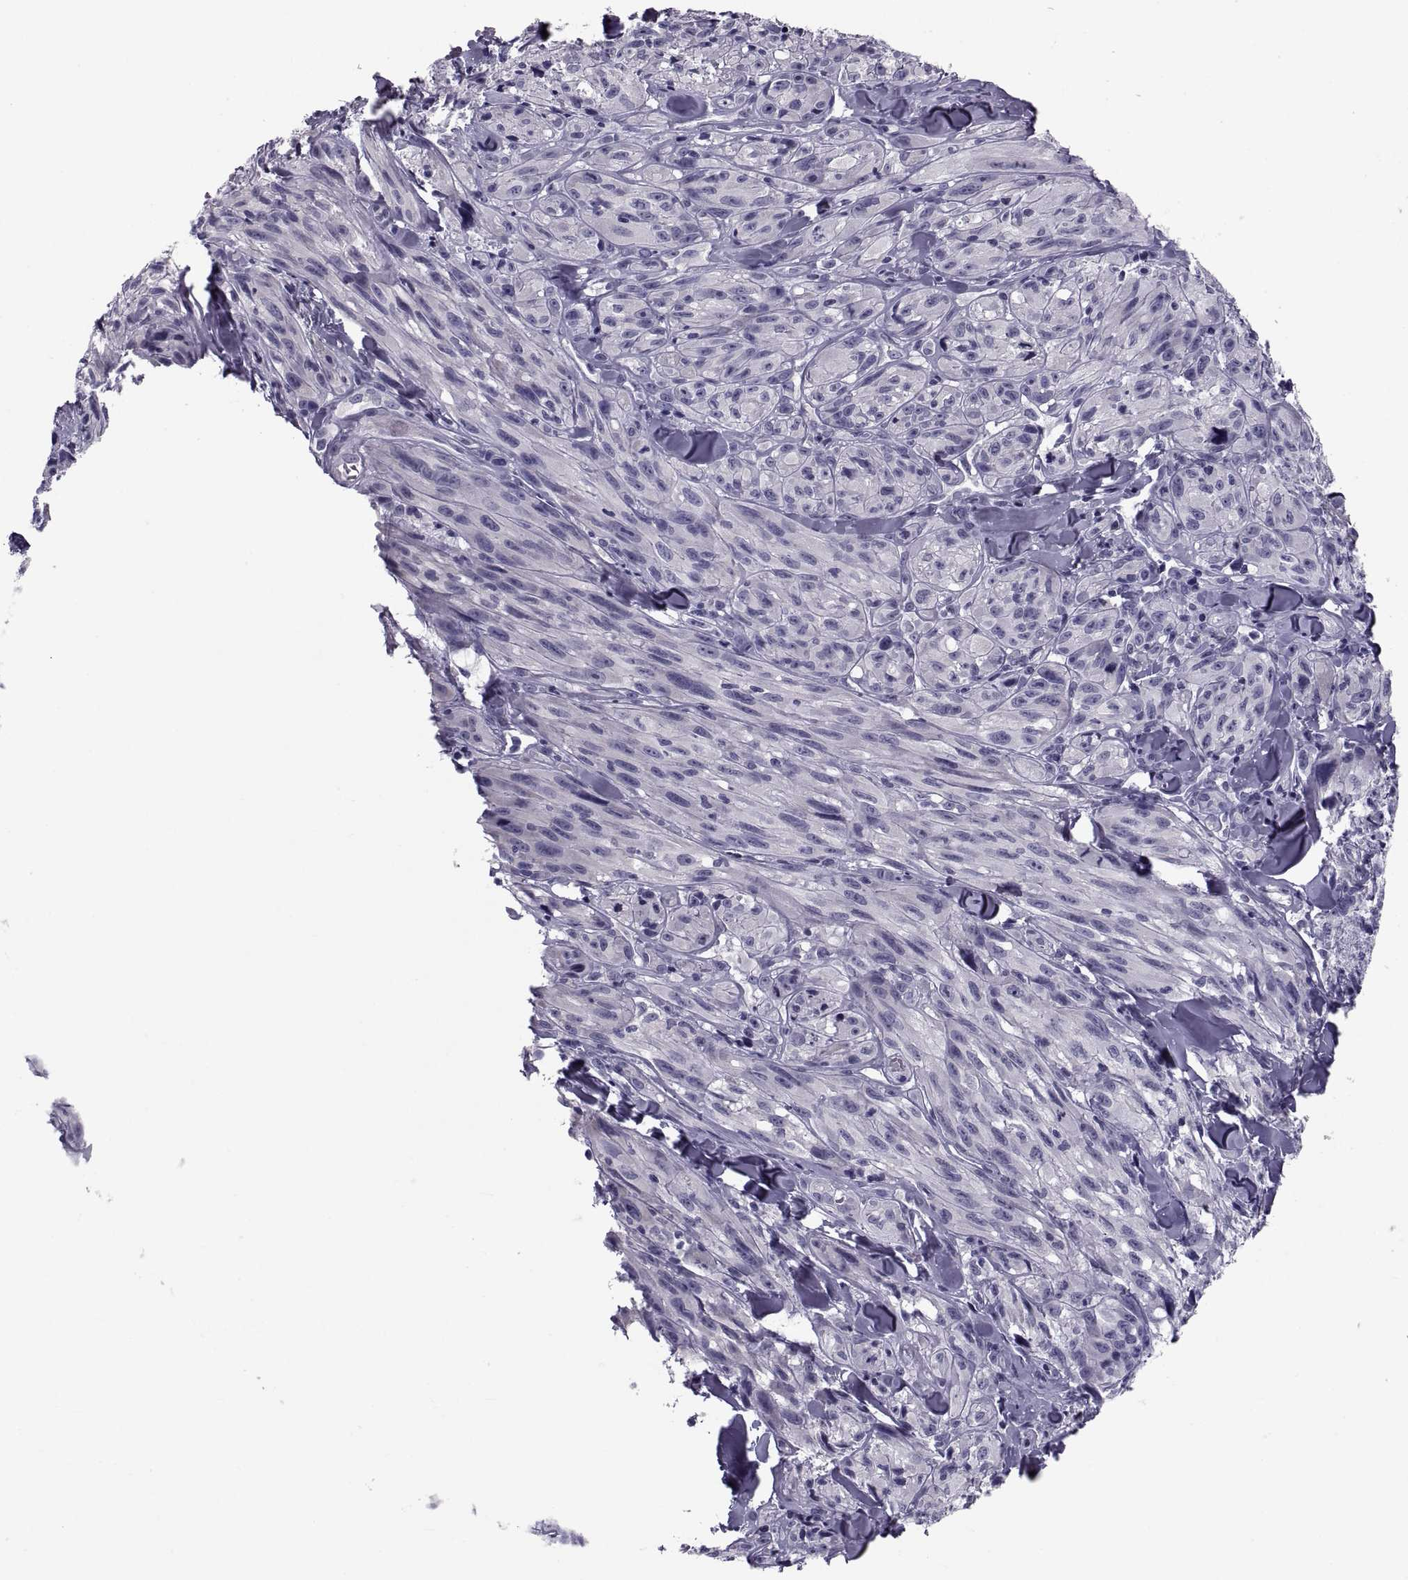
{"staining": {"intensity": "negative", "quantity": "none", "location": "none"}, "tissue": "melanoma", "cell_type": "Tumor cells", "image_type": "cancer", "snomed": [{"axis": "morphology", "description": "Malignant melanoma, NOS"}, {"axis": "topography", "description": "Skin"}], "caption": "Malignant melanoma was stained to show a protein in brown. There is no significant staining in tumor cells.", "gene": "PDZRN4", "patient": {"sex": "male", "age": 67}}